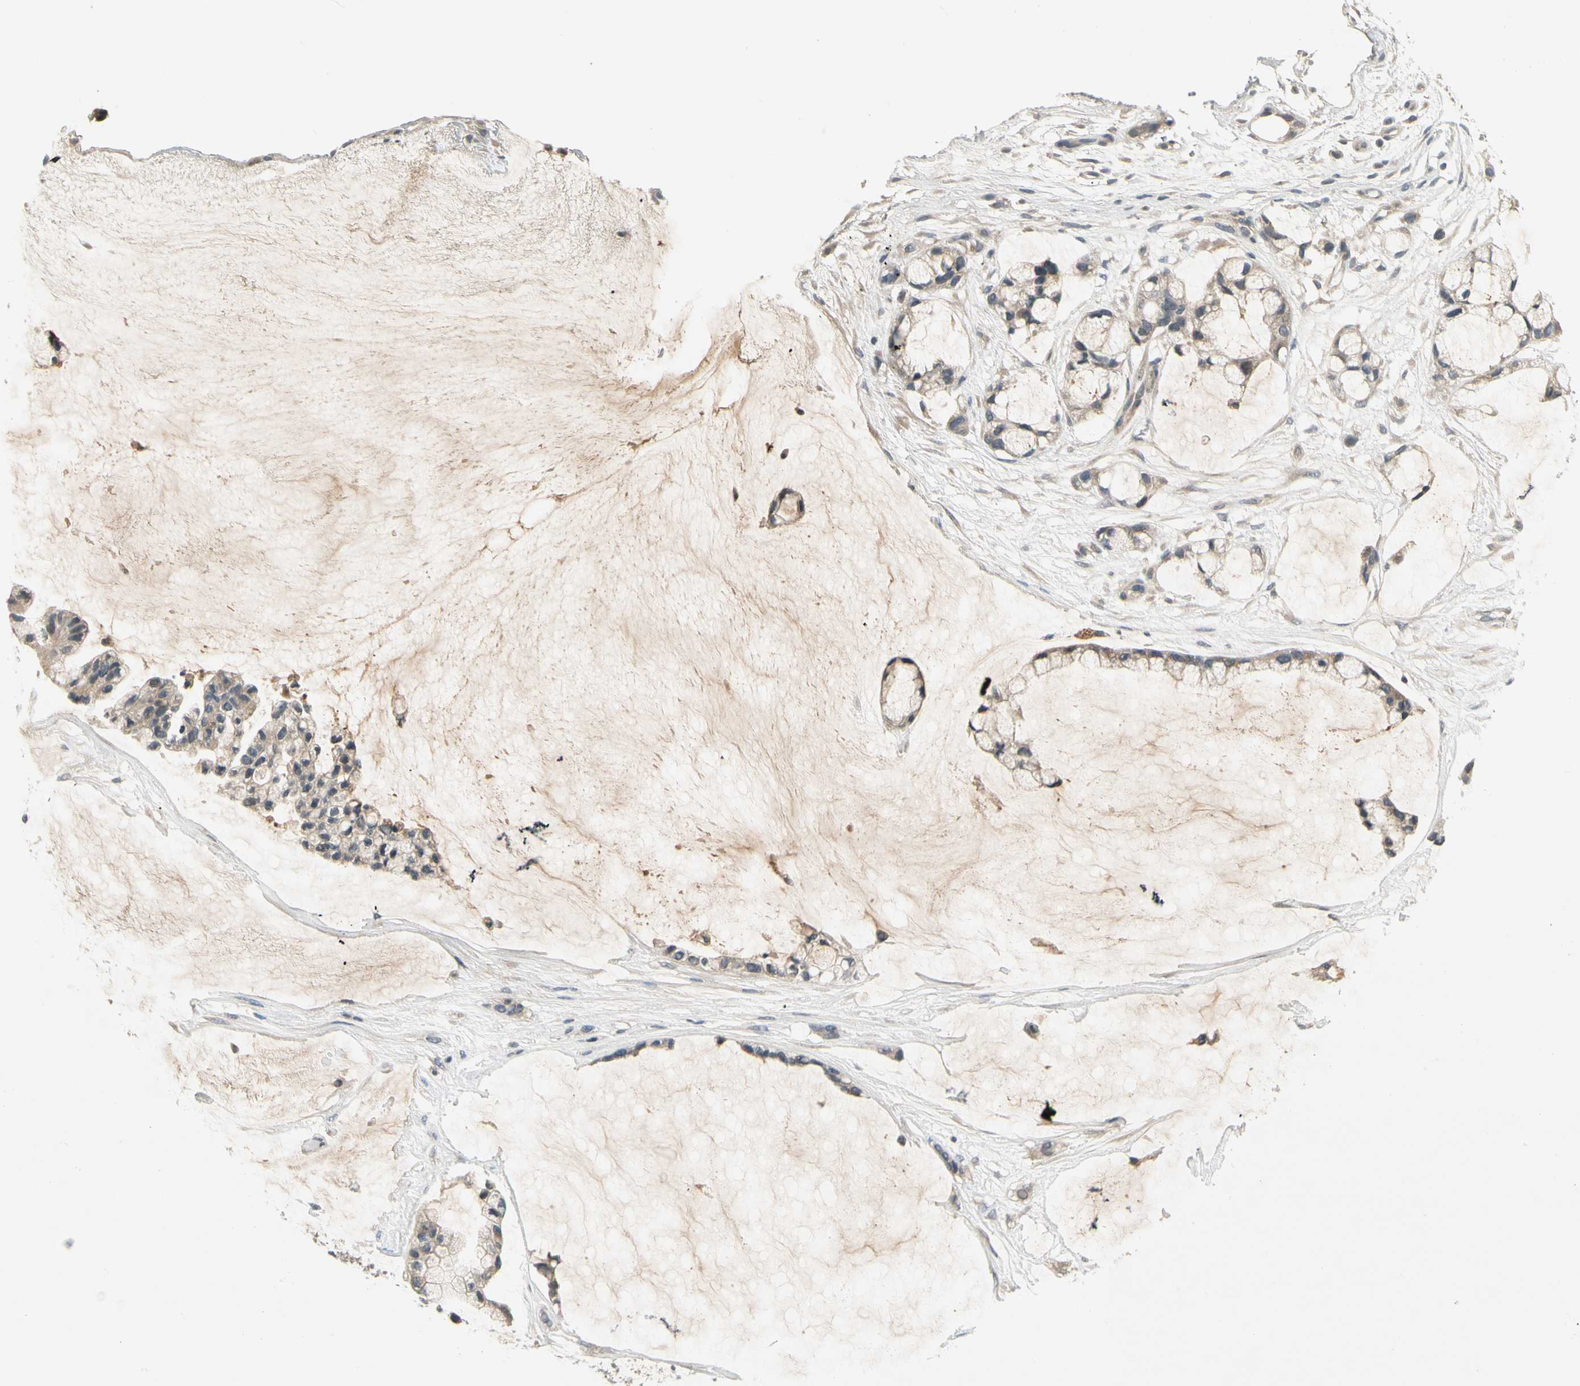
{"staining": {"intensity": "weak", "quantity": ">75%", "location": "cytoplasmic/membranous"}, "tissue": "ovarian cancer", "cell_type": "Tumor cells", "image_type": "cancer", "snomed": [{"axis": "morphology", "description": "Cystadenocarcinoma, mucinous, NOS"}, {"axis": "topography", "description": "Ovary"}], "caption": "Tumor cells show low levels of weak cytoplasmic/membranous staining in about >75% of cells in human ovarian cancer.", "gene": "CCL4", "patient": {"sex": "female", "age": 39}}